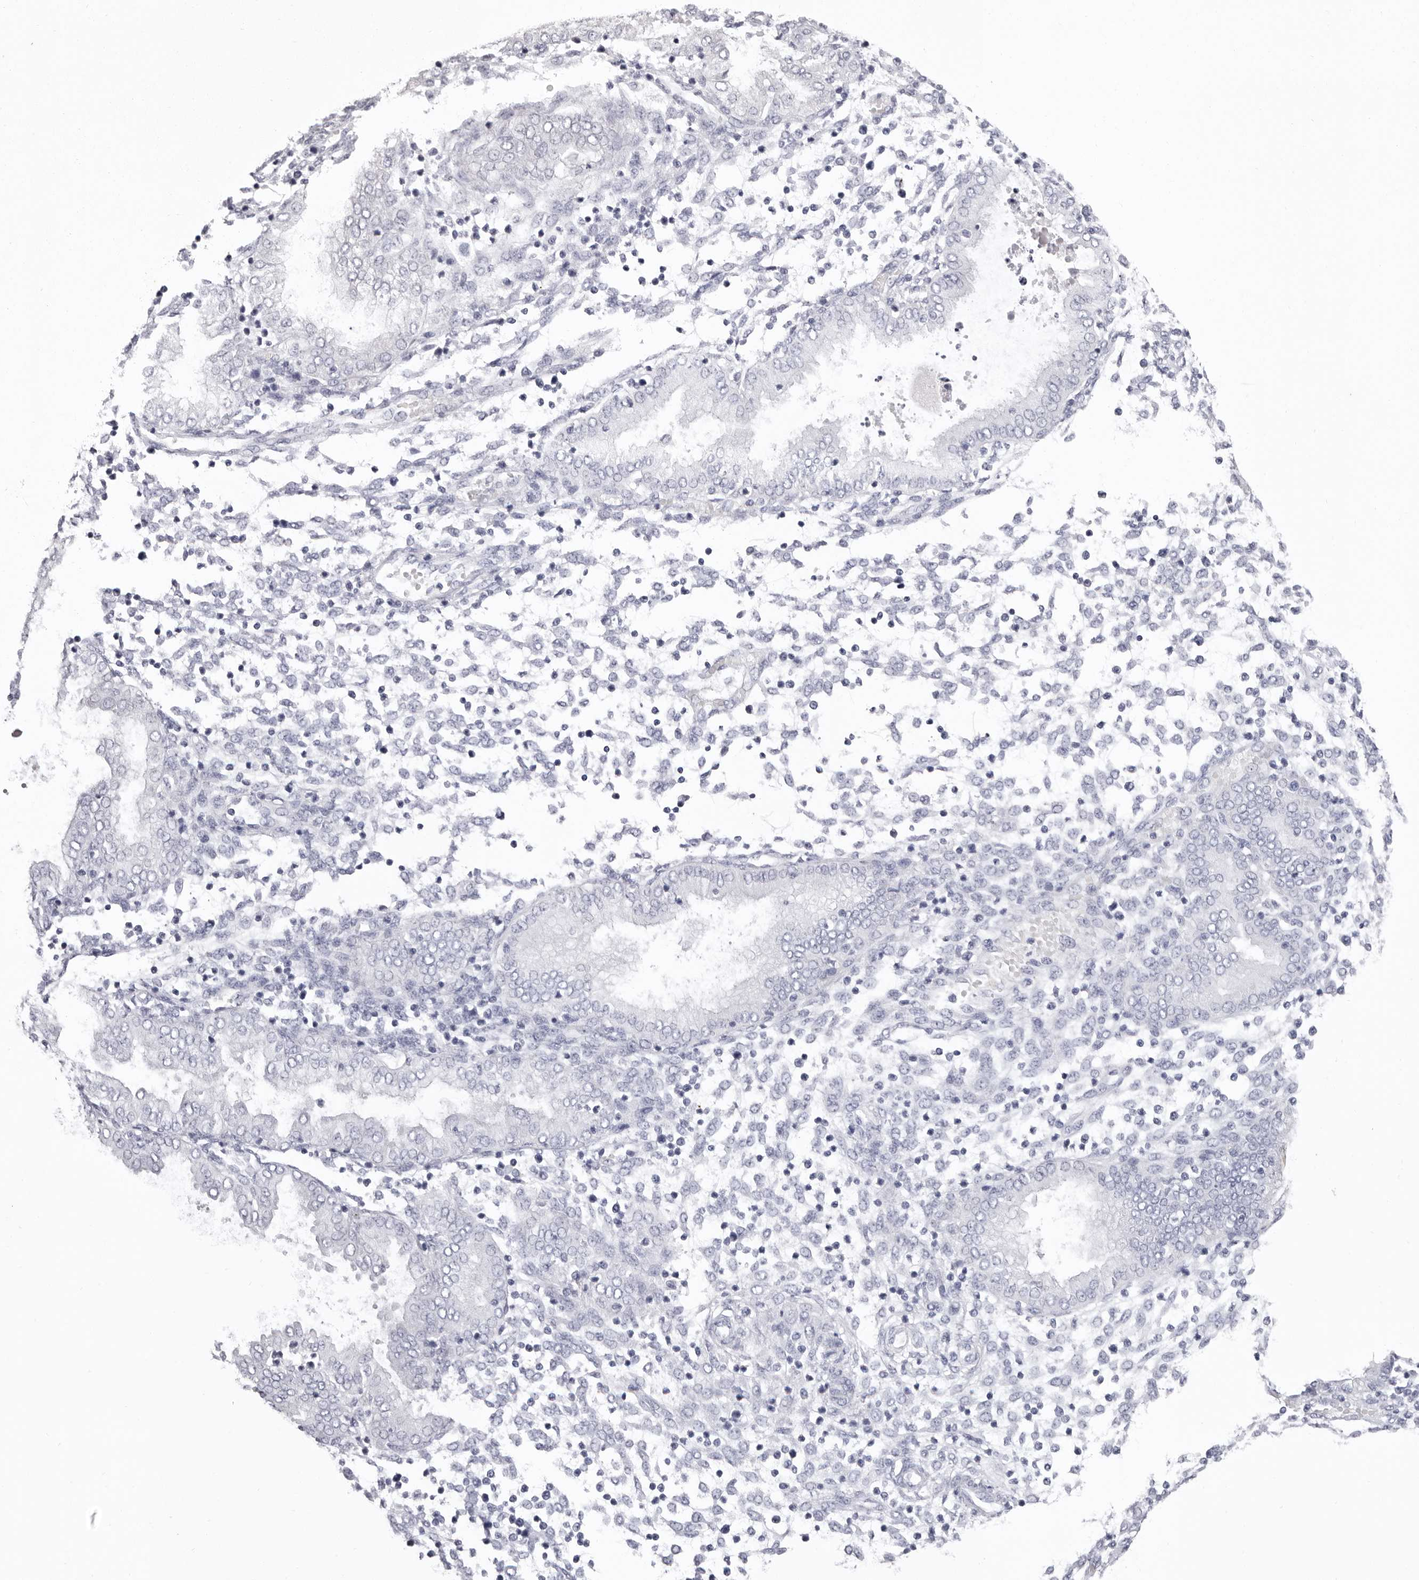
{"staining": {"intensity": "negative", "quantity": "none", "location": "none"}, "tissue": "endometrium", "cell_type": "Cells in endometrial stroma", "image_type": "normal", "snomed": [{"axis": "morphology", "description": "Normal tissue, NOS"}, {"axis": "topography", "description": "Endometrium"}], "caption": "High power microscopy image of an IHC photomicrograph of normal endometrium, revealing no significant staining in cells in endometrial stroma. (Brightfield microscopy of DAB IHC at high magnification).", "gene": "LPO", "patient": {"sex": "female", "age": 53}}